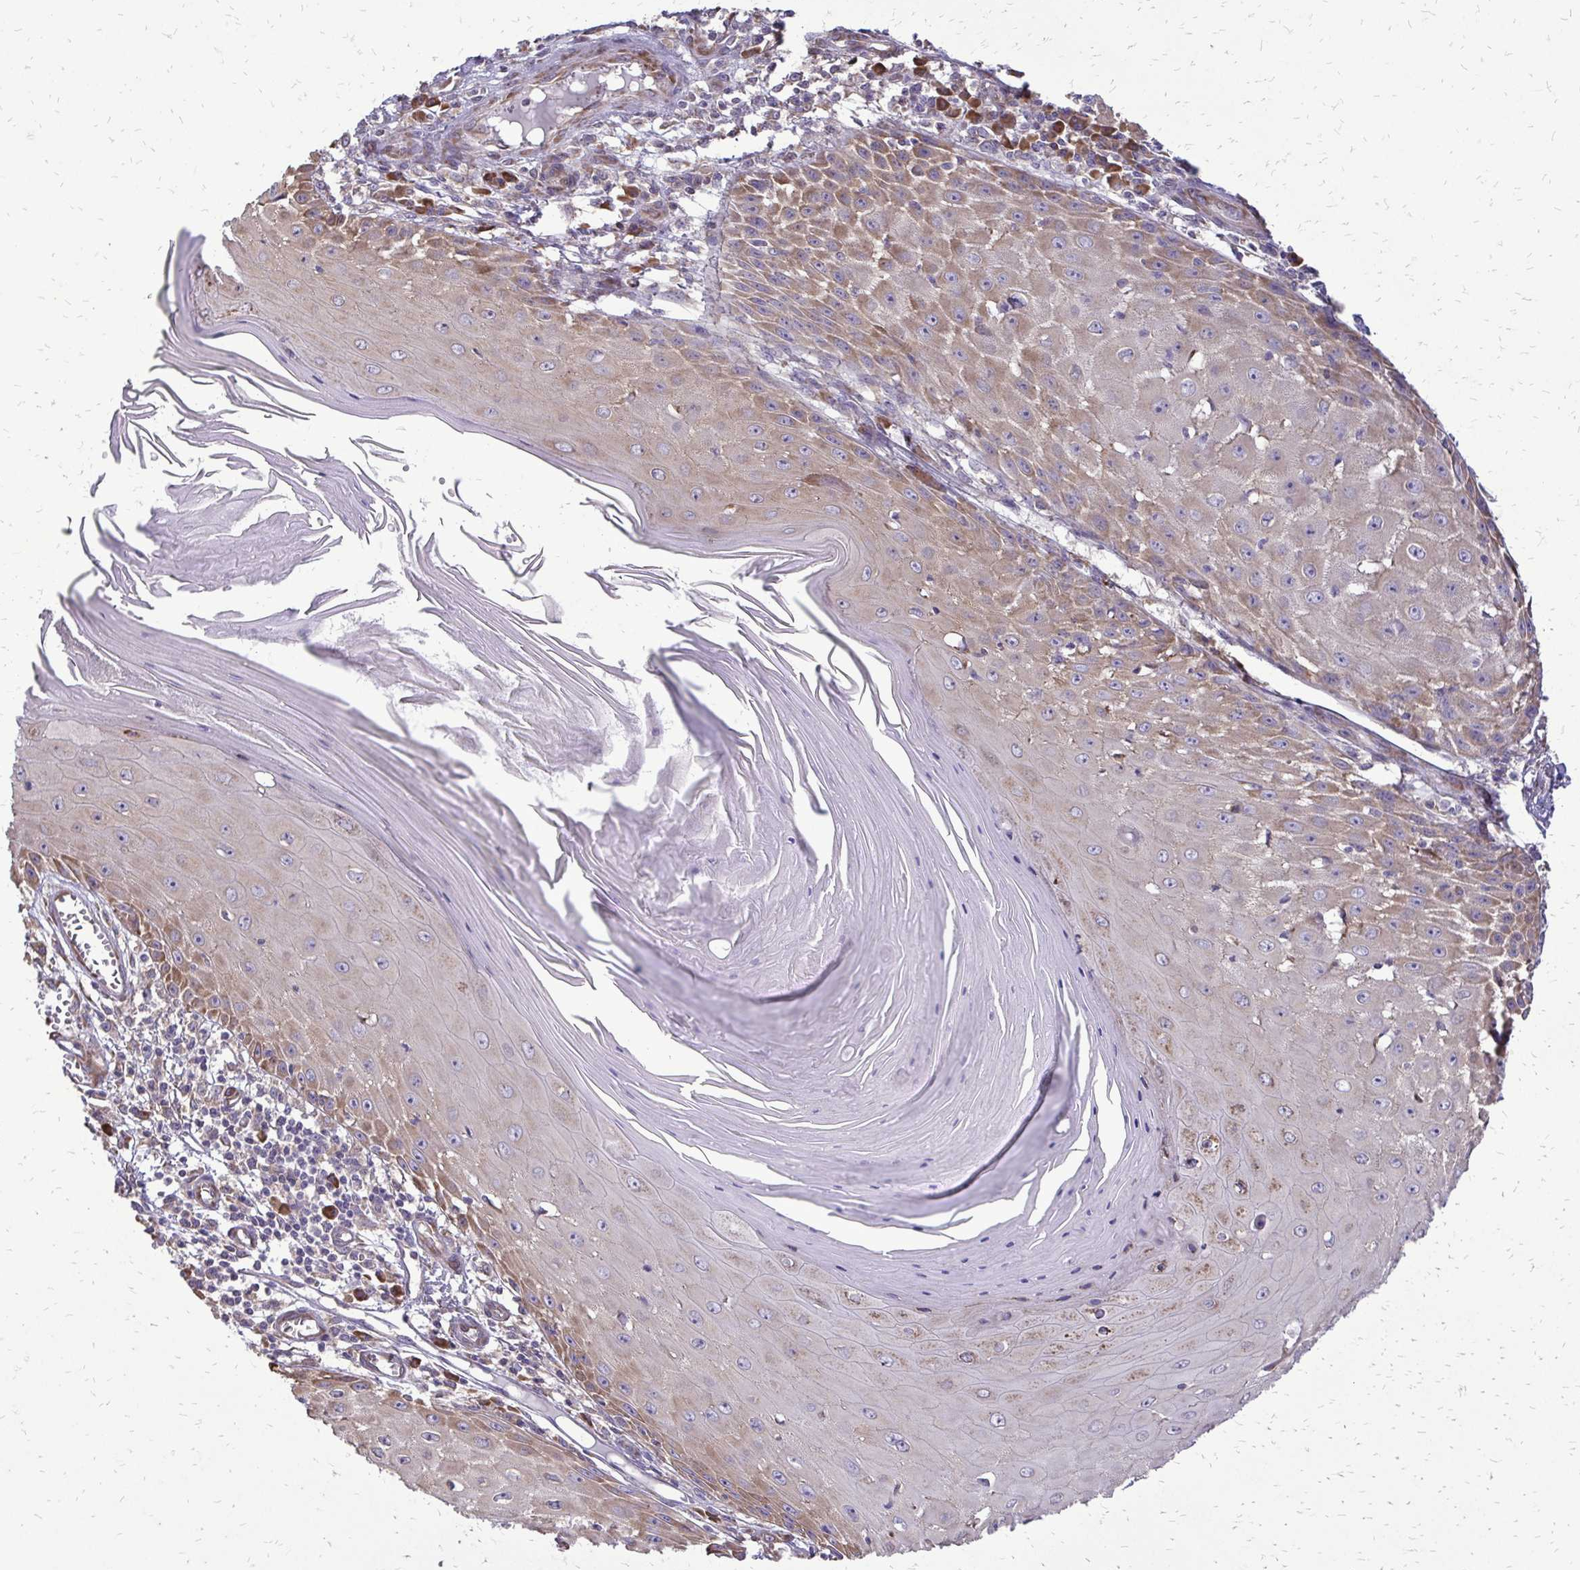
{"staining": {"intensity": "weak", "quantity": "25%-75%", "location": "cytoplasmic/membranous"}, "tissue": "skin cancer", "cell_type": "Tumor cells", "image_type": "cancer", "snomed": [{"axis": "morphology", "description": "Squamous cell carcinoma, NOS"}, {"axis": "topography", "description": "Skin"}], "caption": "An IHC micrograph of tumor tissue is shown. Protein staining in brown shows weak cytoplasmic/membranous positivity in squamous cell carcinoma (skin) within tumor cells.", "gene": "RPS3", "patient": {"sex": "female", "age": 73}}